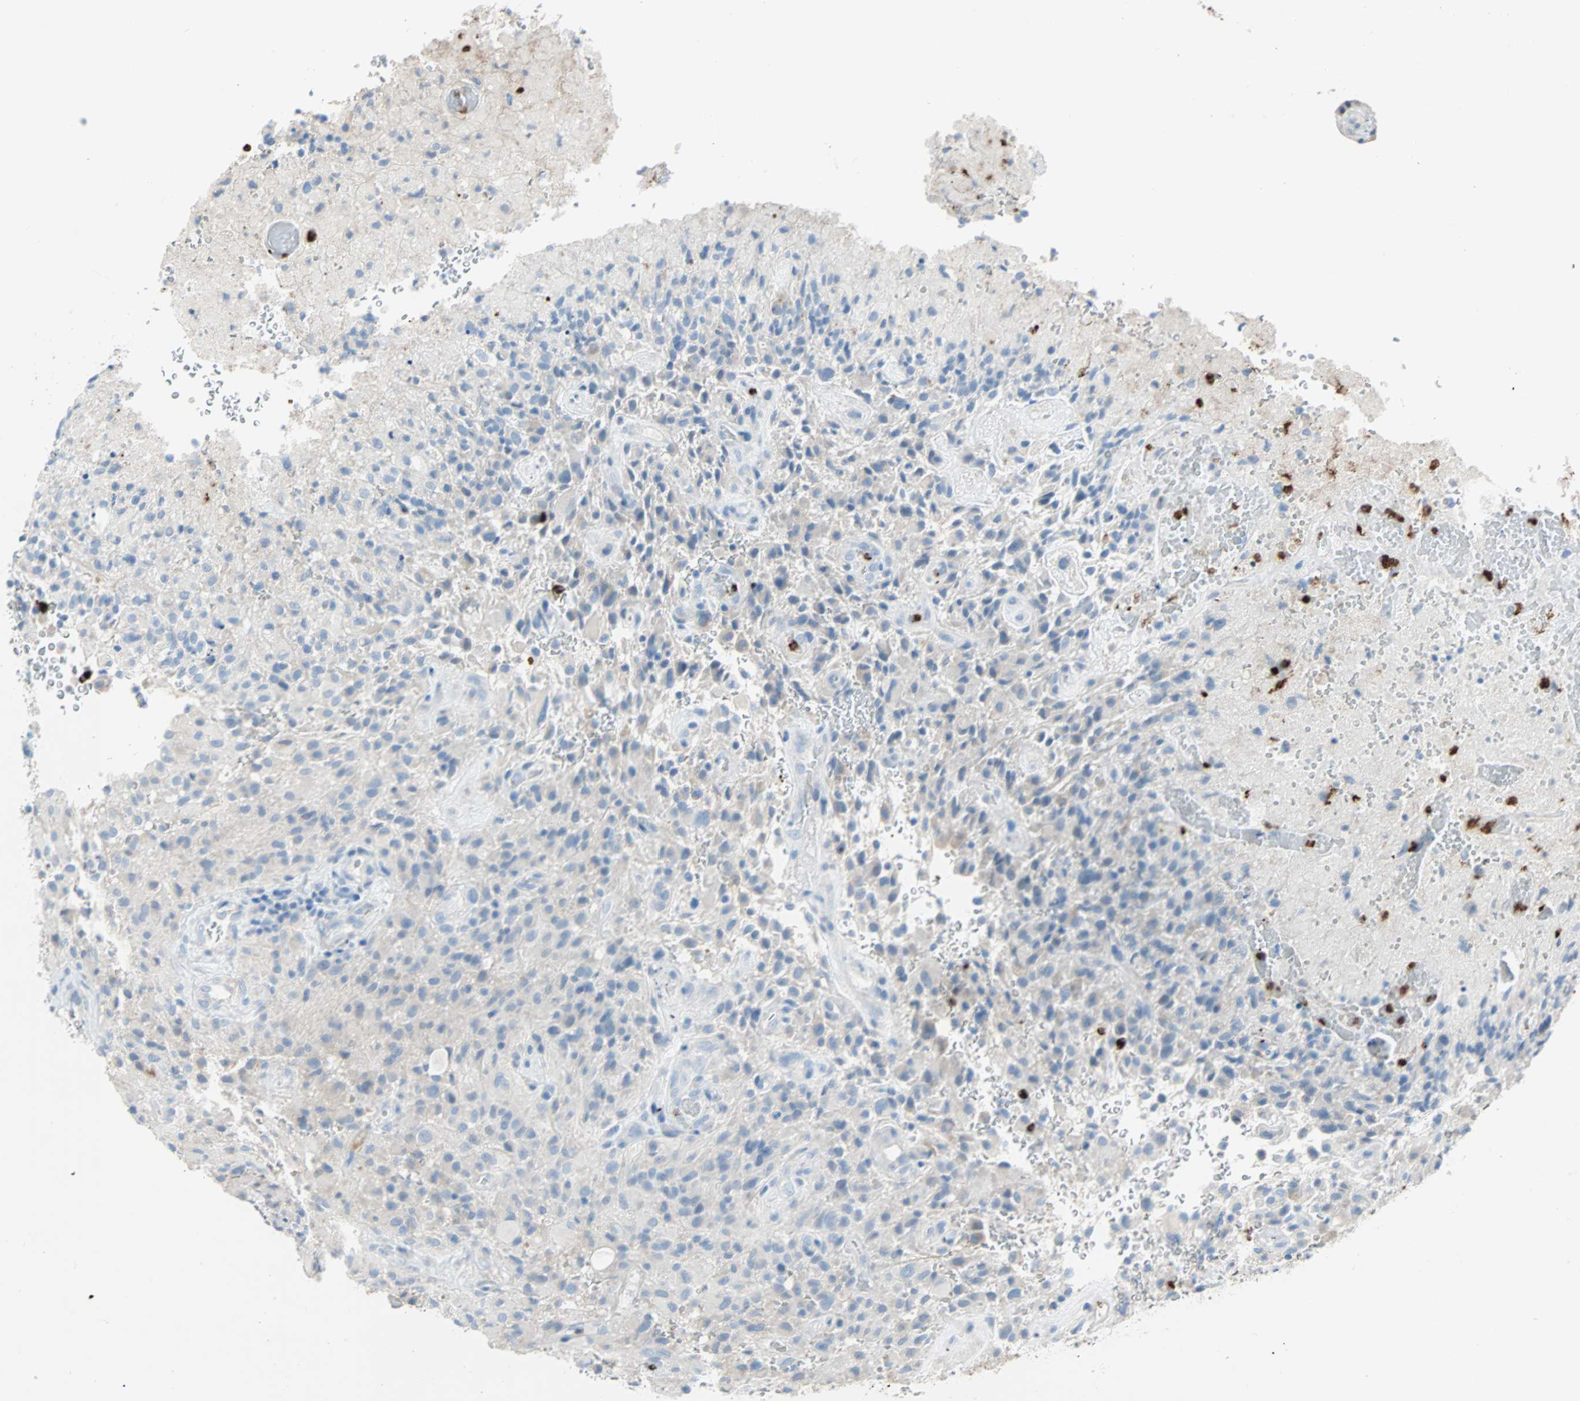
{"staining": {"intensity": "negative", "quantity": "none", "location": "none"}, "tissue": "glioma", "cell_type": "Tumor cells", "image_type": "cancer", "snomed": [{"axis": "morphology", "description": "Glioma, malignant, High grade"}, {"axis": "topography", "description": "Brain"}], "caption": "An image of malignant high-grade glioma stained for a protein displays no brown staining in tumor cells.", "gene": "CLEC4A", "patient": {"sex": "male", "age": 71}}